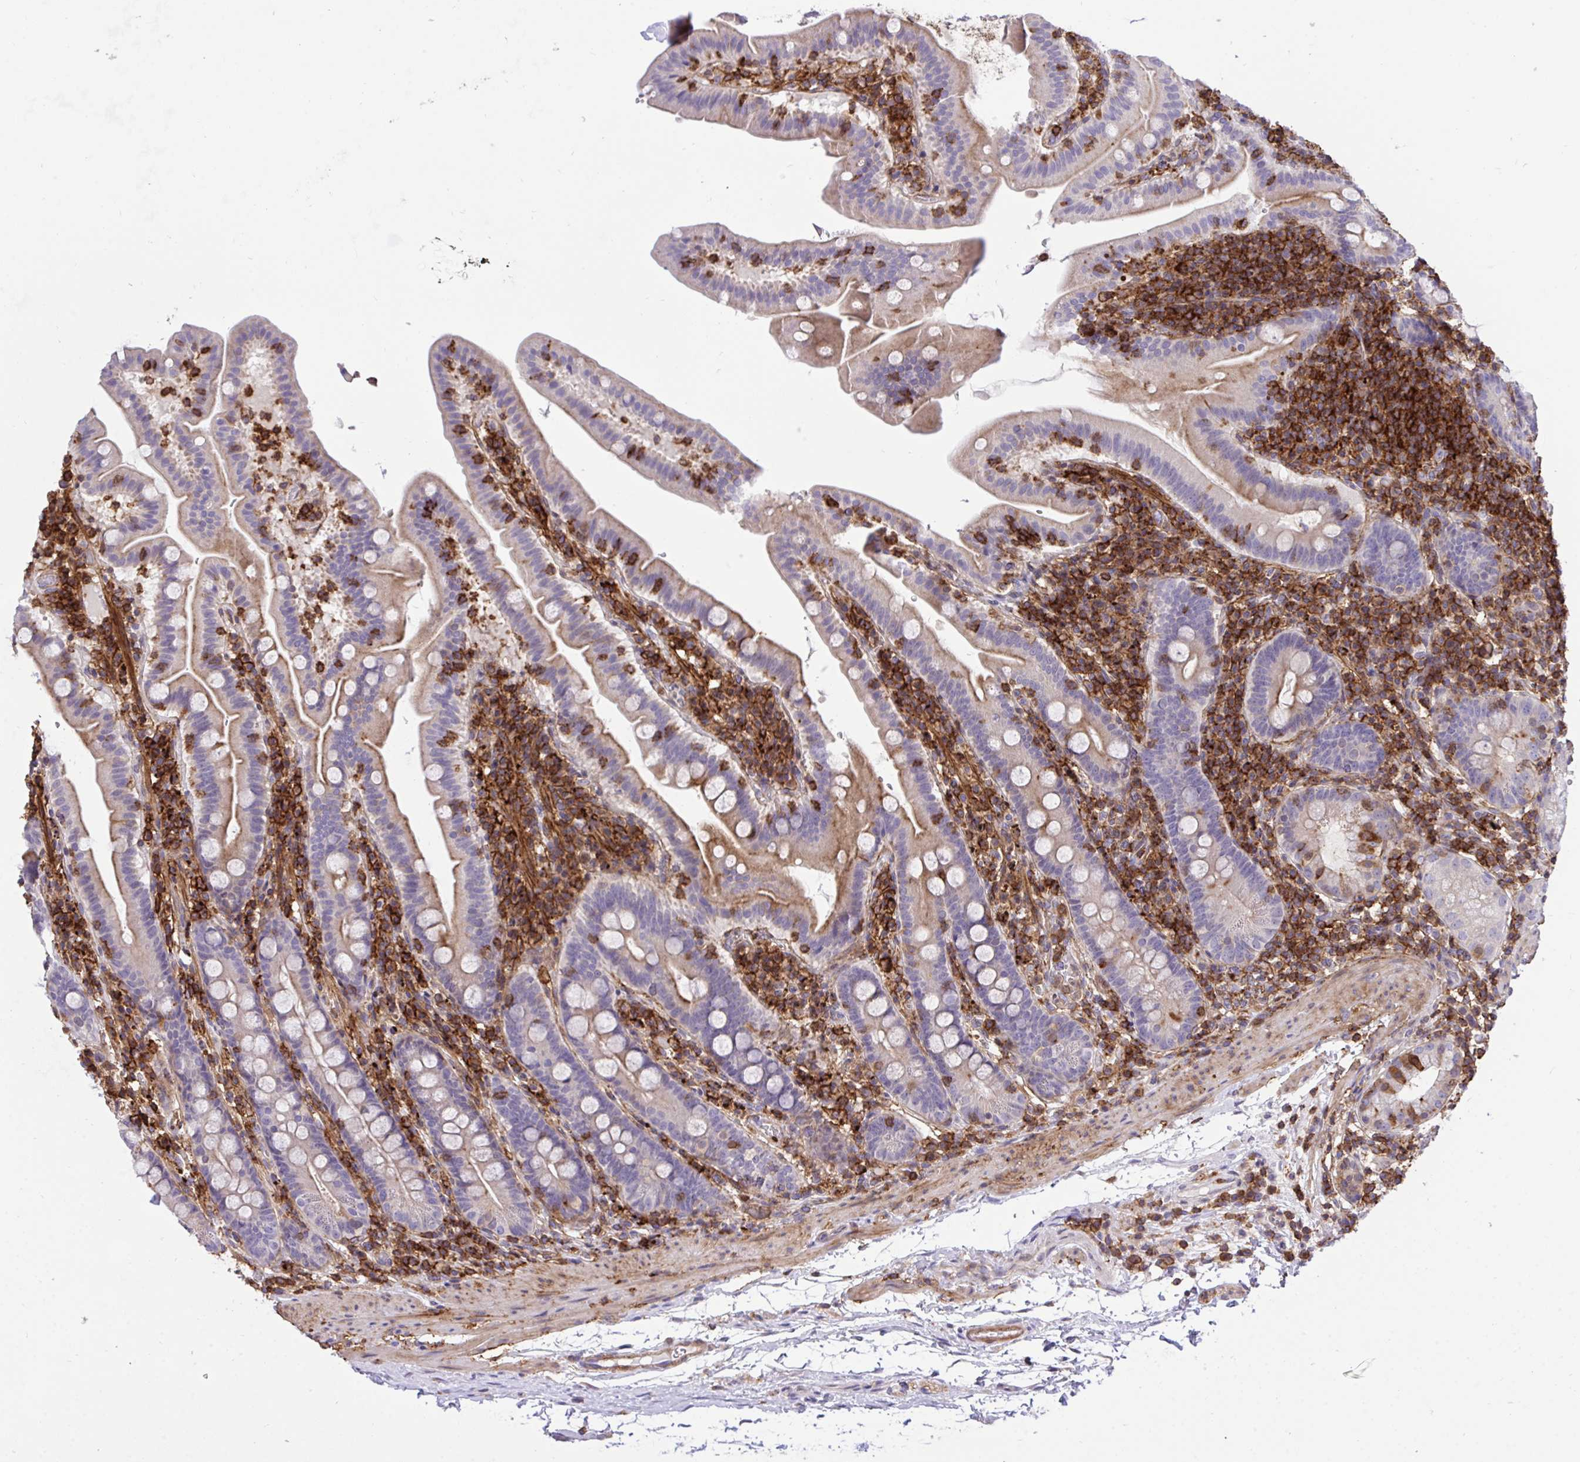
{"staining": {"intensity": "weak", "quantity": "25%-75%", "location": "cytoplasmic/membranous"}, "tissue": "small intestine", "cell_type": "Glandular cells", "image_type": "normal", "snomed": [{"axis": "morphology", "description": "Normal tissue, NOS"}, {"axis": "topography", "description": "Small intestine"}], "caption": "This histopathology image exhibits IHC staining of unremarkable small intestine, with low weak cytoplasmic/membranous staining in about 25%-75% of glandular cells.", "gene": "ERI1", "patient": {"sex": "male", "age": 26}}